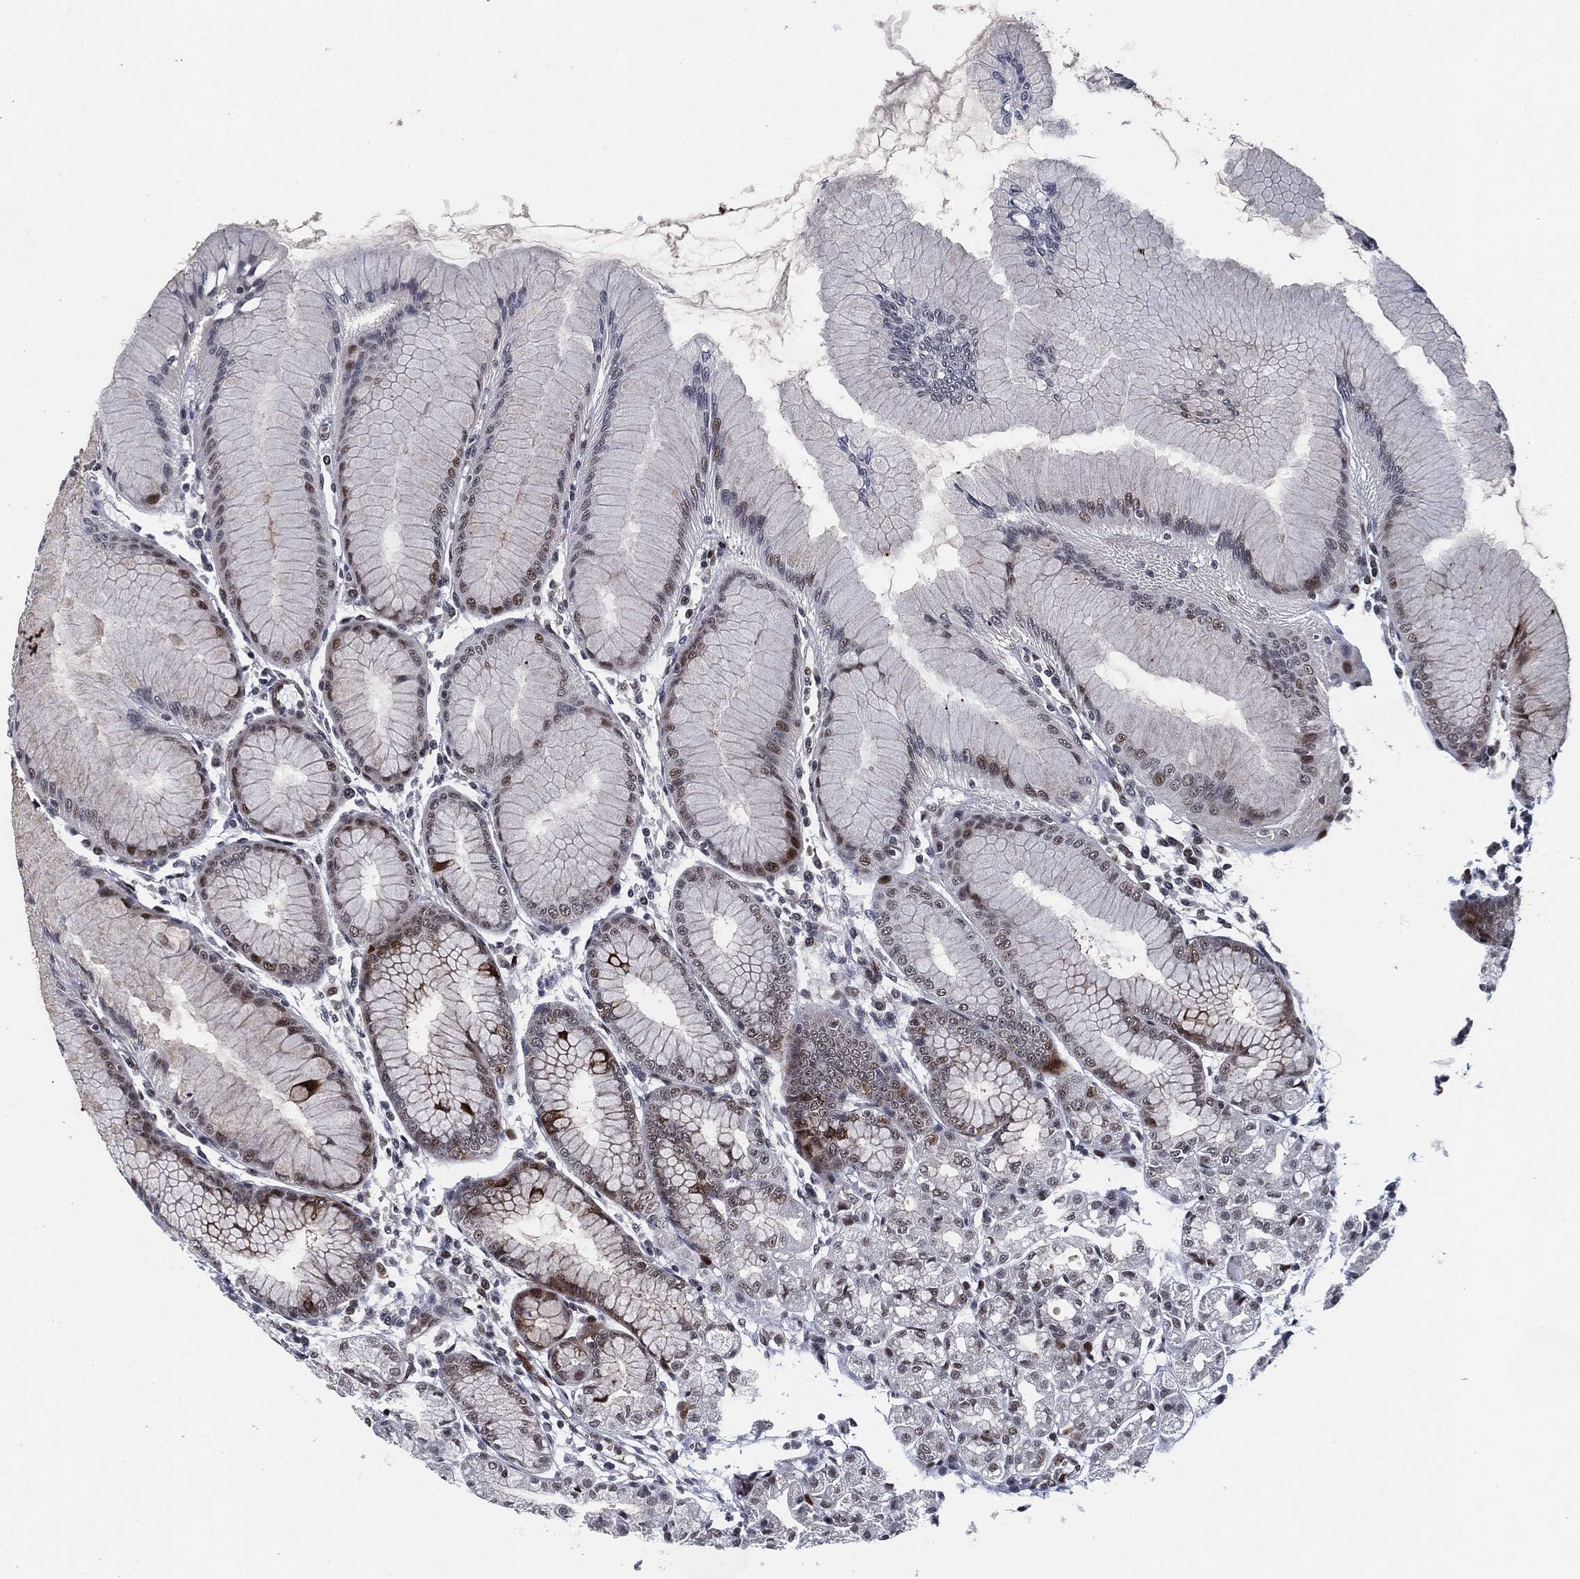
{"staining": {"intensity": "strong", "quantity": "<25%", "location": "cytoplasmic/membranous,nuclear"}, "tissue": "stomach", "cell_type": "Glandular cells", "image_type": "normal", "snomed": [{"axis": "morphology", "description": "Normal tissue, NOS"}, {"axis": "topography", "description": "Stomach"}], "caption": "About <25% of glandular cells in benign human stomach exhibit strong cytoplasmic/membranous,nuclear protein staining as visualized by brown immunohistochemical staining.", "gene": "AKT2", "patient": {"sex": "female", "age": 57}}